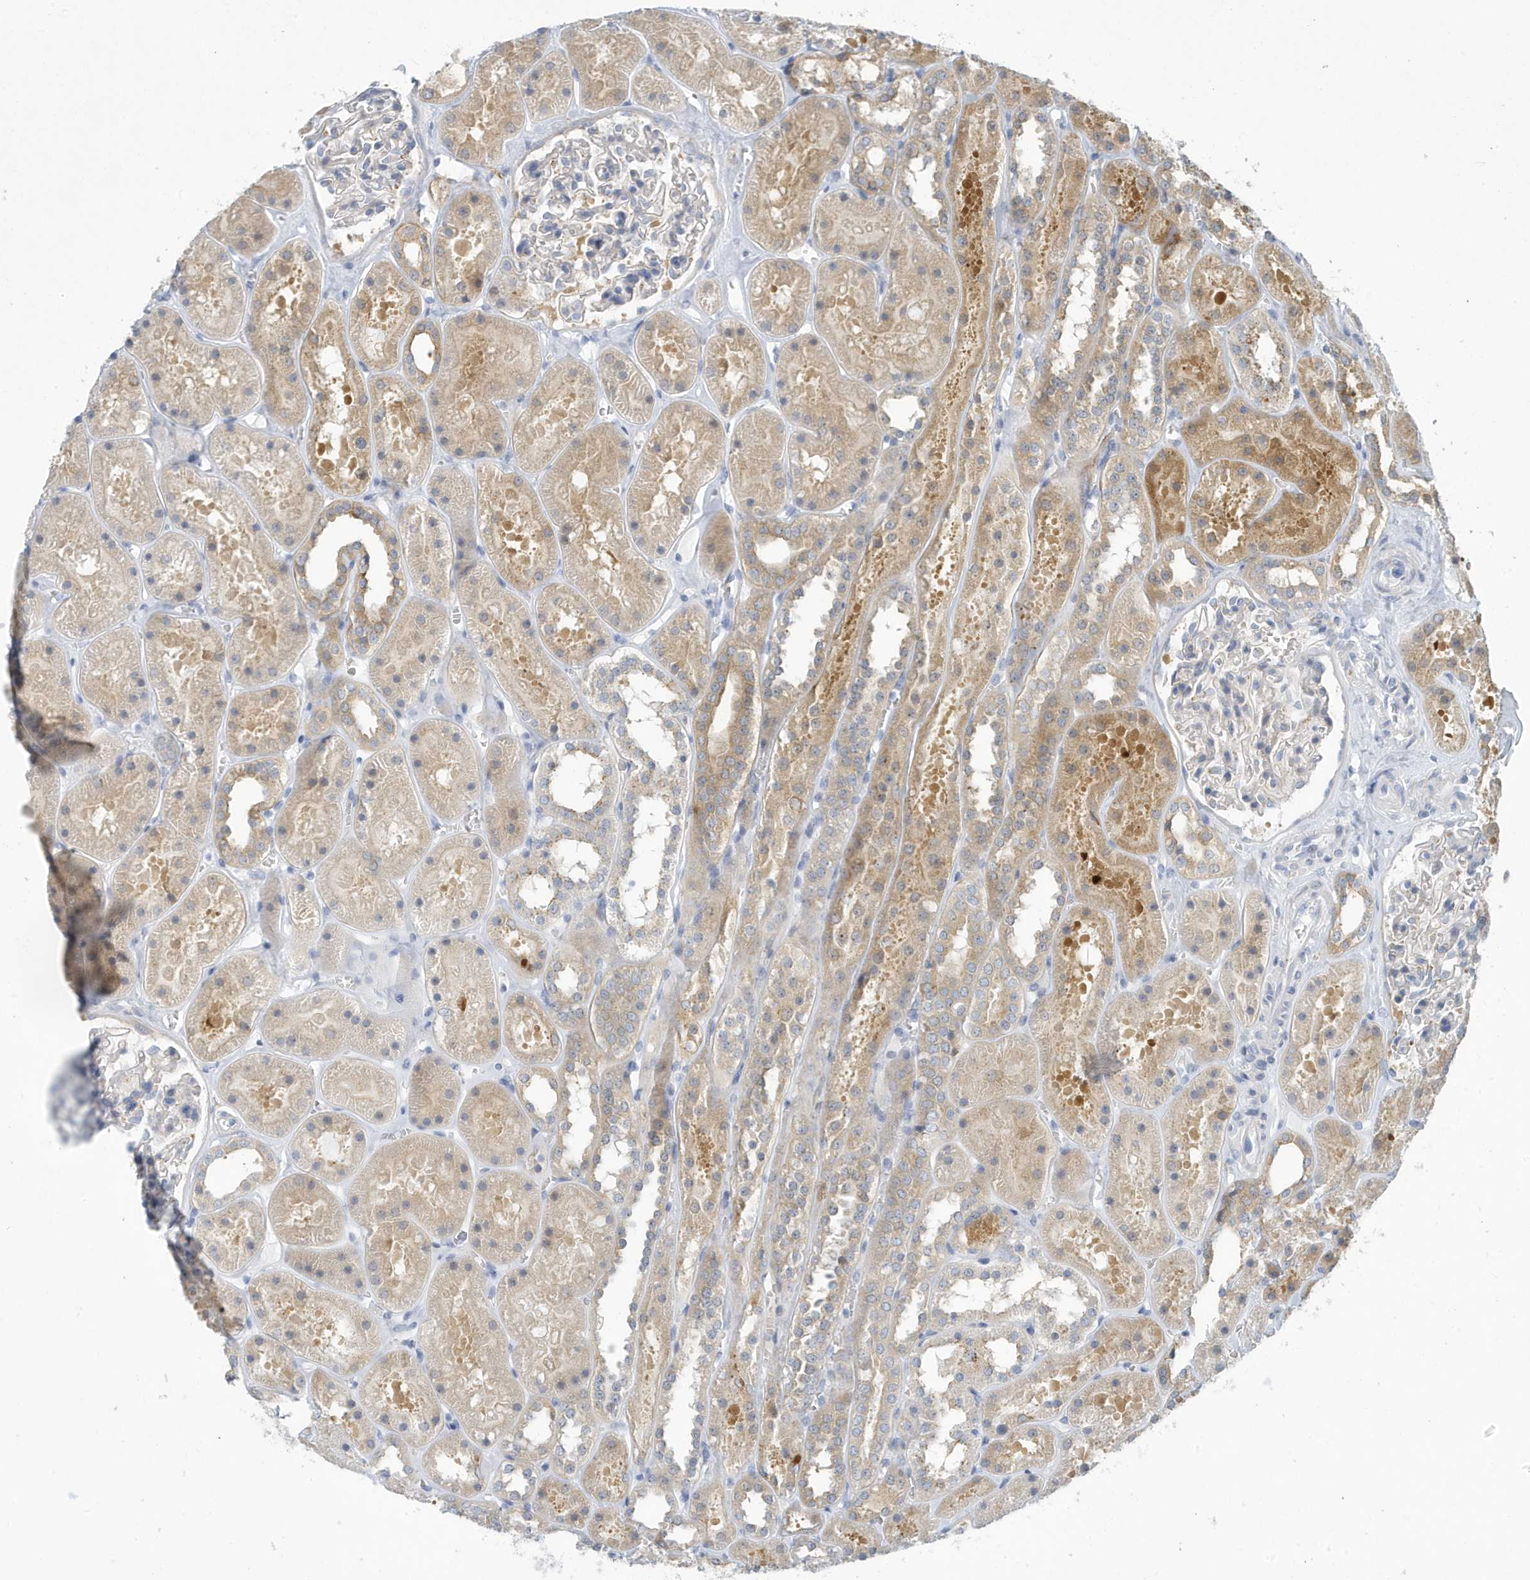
{"staining": {"intensity": "negative", "quantity": "none", "location": "none"}, "tissue": "kidney", "cell_type": "Cells in glomeruli", "image_type": "normal", "snomed": [{"axis": "morphology", "description": "Normal tissue, NOS"}, {"axis": "topography", "description": "Kidney"}], "caption": "An image of kidney stained for a protein exhibits no brown staining in cells in glomeruli. Brightfield microscopy of immunohistochemistry (IHC) stained with DAB (3,3'-diaminobenzidine) (brown) and hematoxylin (blue), captured at high magnification.", "gene": "VTA1", "patient": {"sex": "female", "age": 41}}